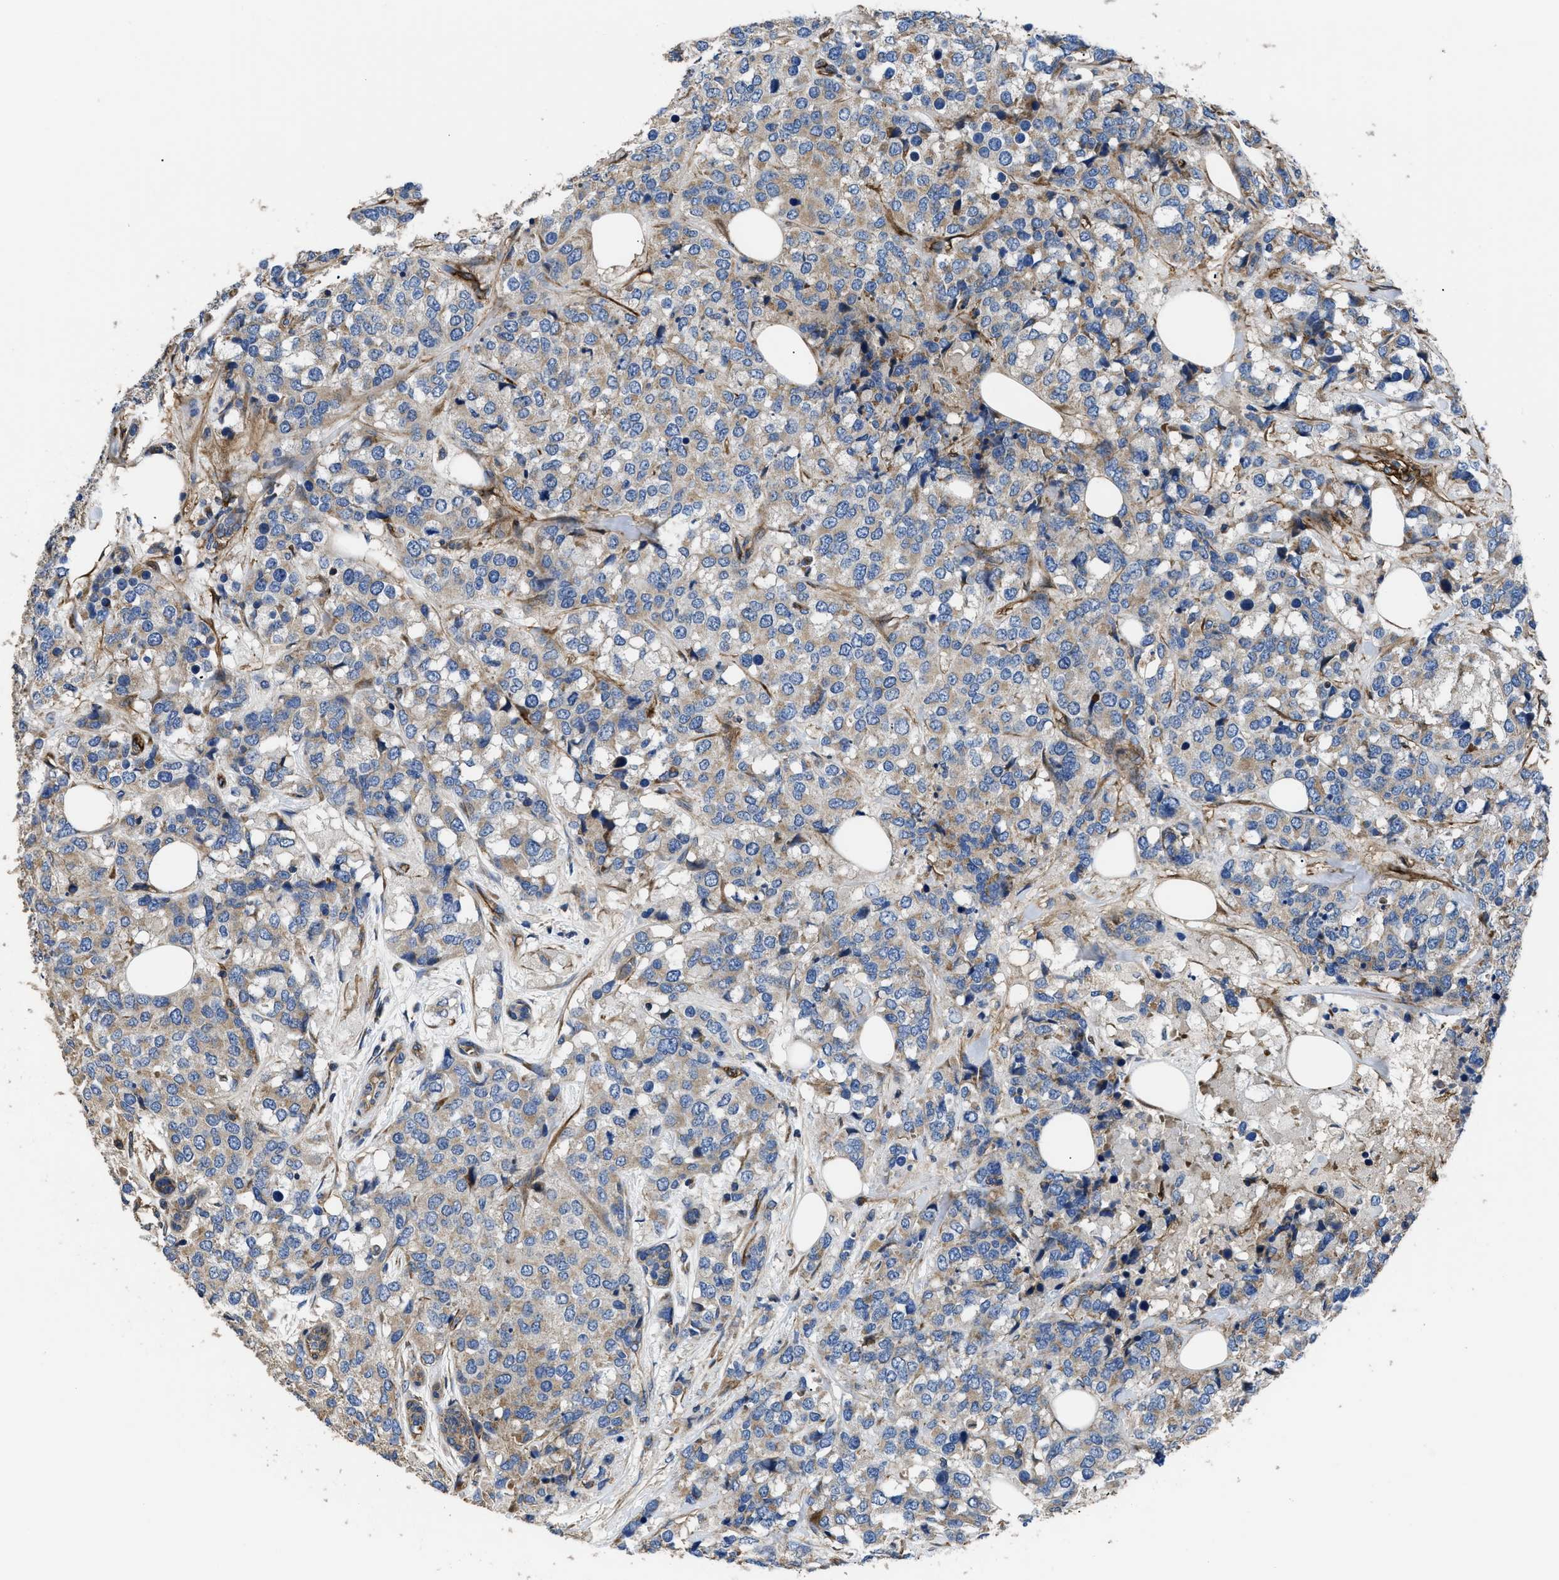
{"staining": {"intensity": "weak", "quantity": ">75%", "location": "cytoplasmic/membranous"}, "tissue": "breast cancer", "cell_type": "Tumor cells", "image_type": "cancer", "snomed": [{"axis": "morphology", "description": "Lobular carcinoma"}, {"axis": "topography", "description": "Breast"}], "caption": "This is an image of immunohistochemistry staining of breast cancer, which shows weak positivity in the cytoplasmic/membranous of tumor cells.", "gene": "NT5E", "patient": {"sex": "female", "age": 59}}